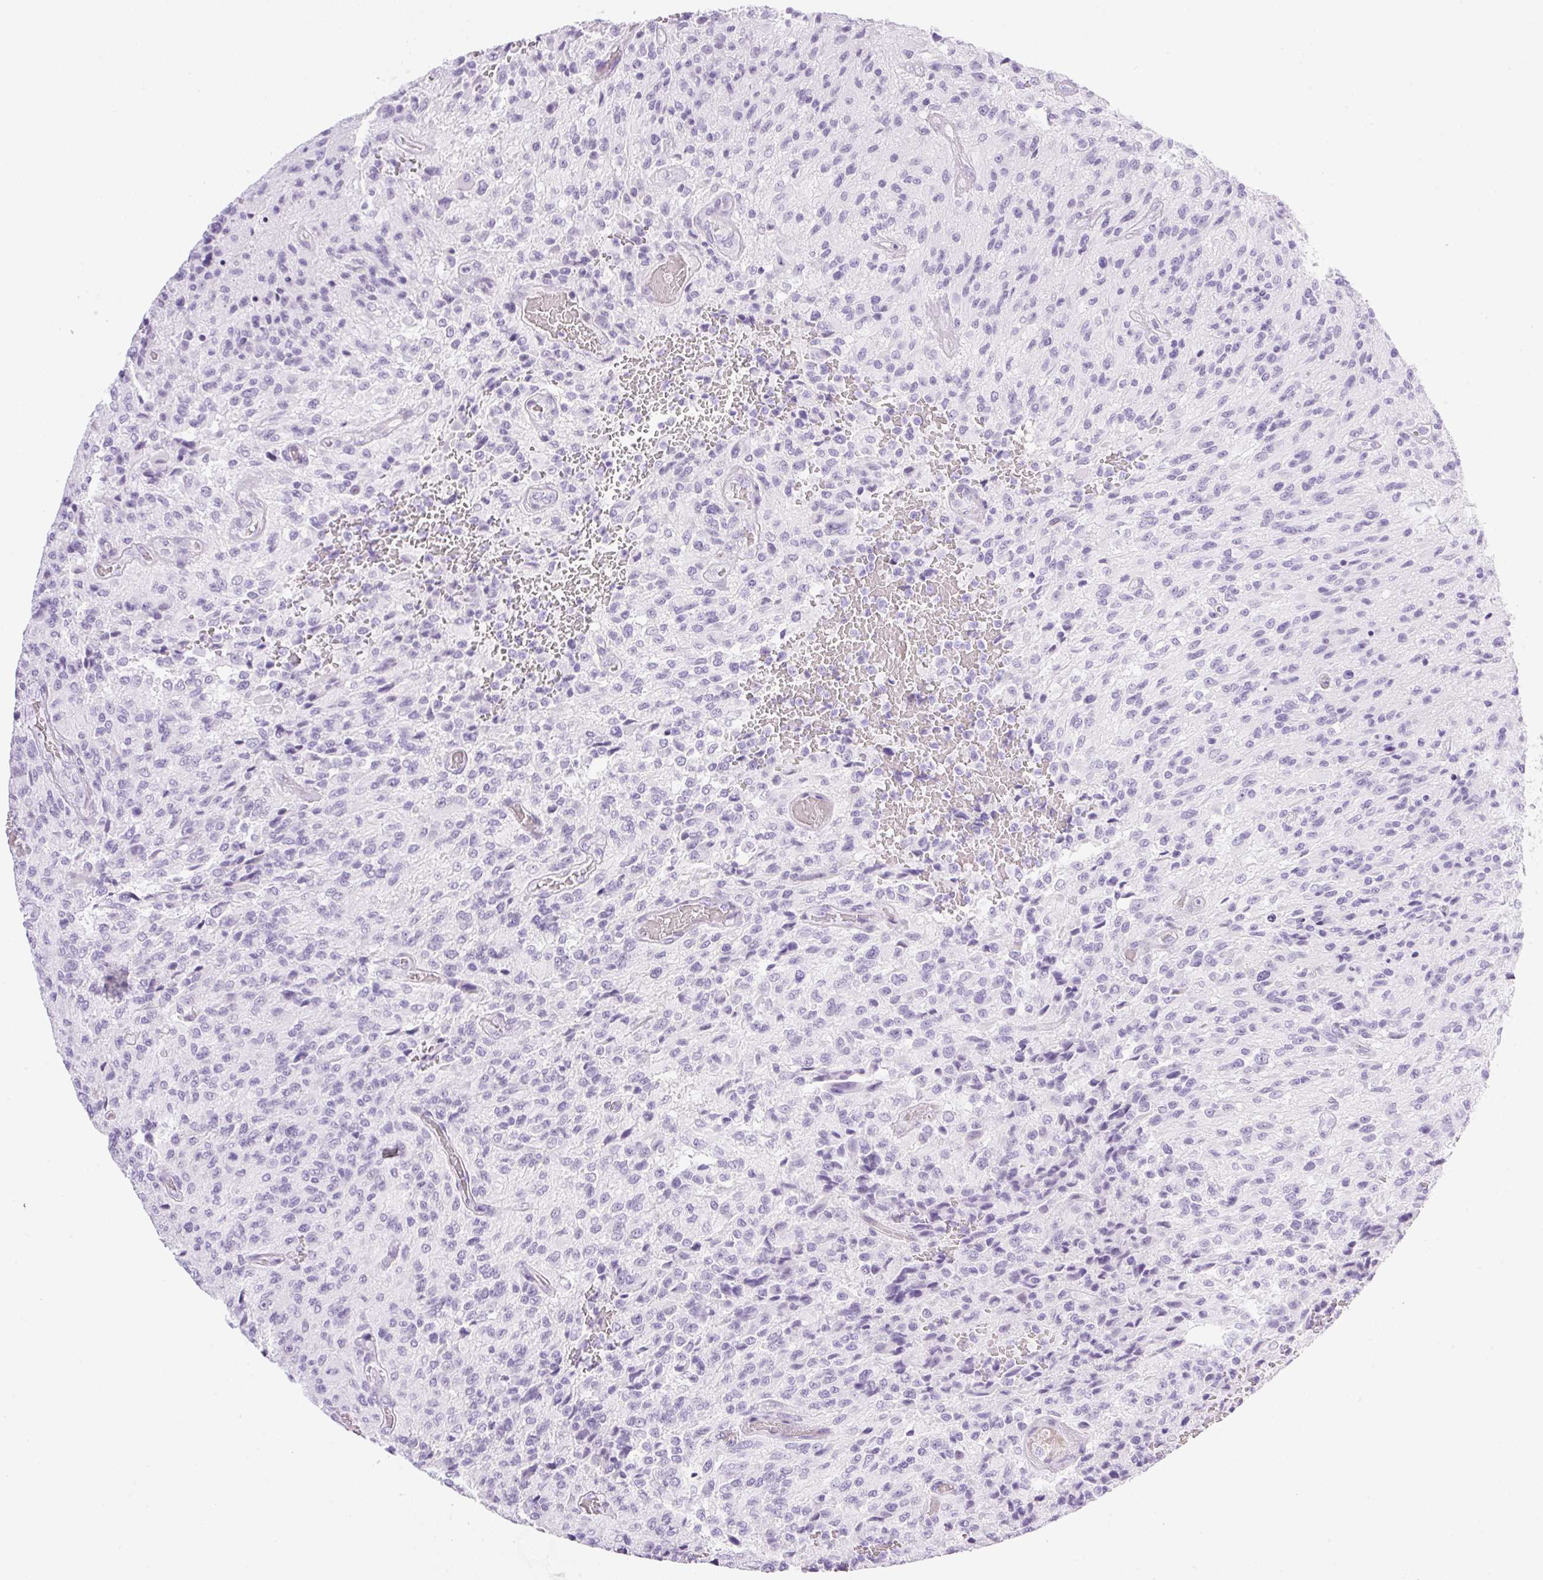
{"staining": {"intensity": "negative", "quantity": "none", "location": "none"}, "tissue": "glioma", "cell_type": "Tumor cells", "image_type": "cancer", "snomed": [{"axis": "morphology", "description": "Normal tissue, NOS"}, {"axis": "morphology", "description": "Glioma, malignant, High grade"}, {"axis": "topography", "description": "Cerebral cortex"}], "caption": "The photomicrograph shows no significant expression in tumor cells of glioma.", "gene": "SPRR4", "patient": {"sex": "male", "age": 56}}